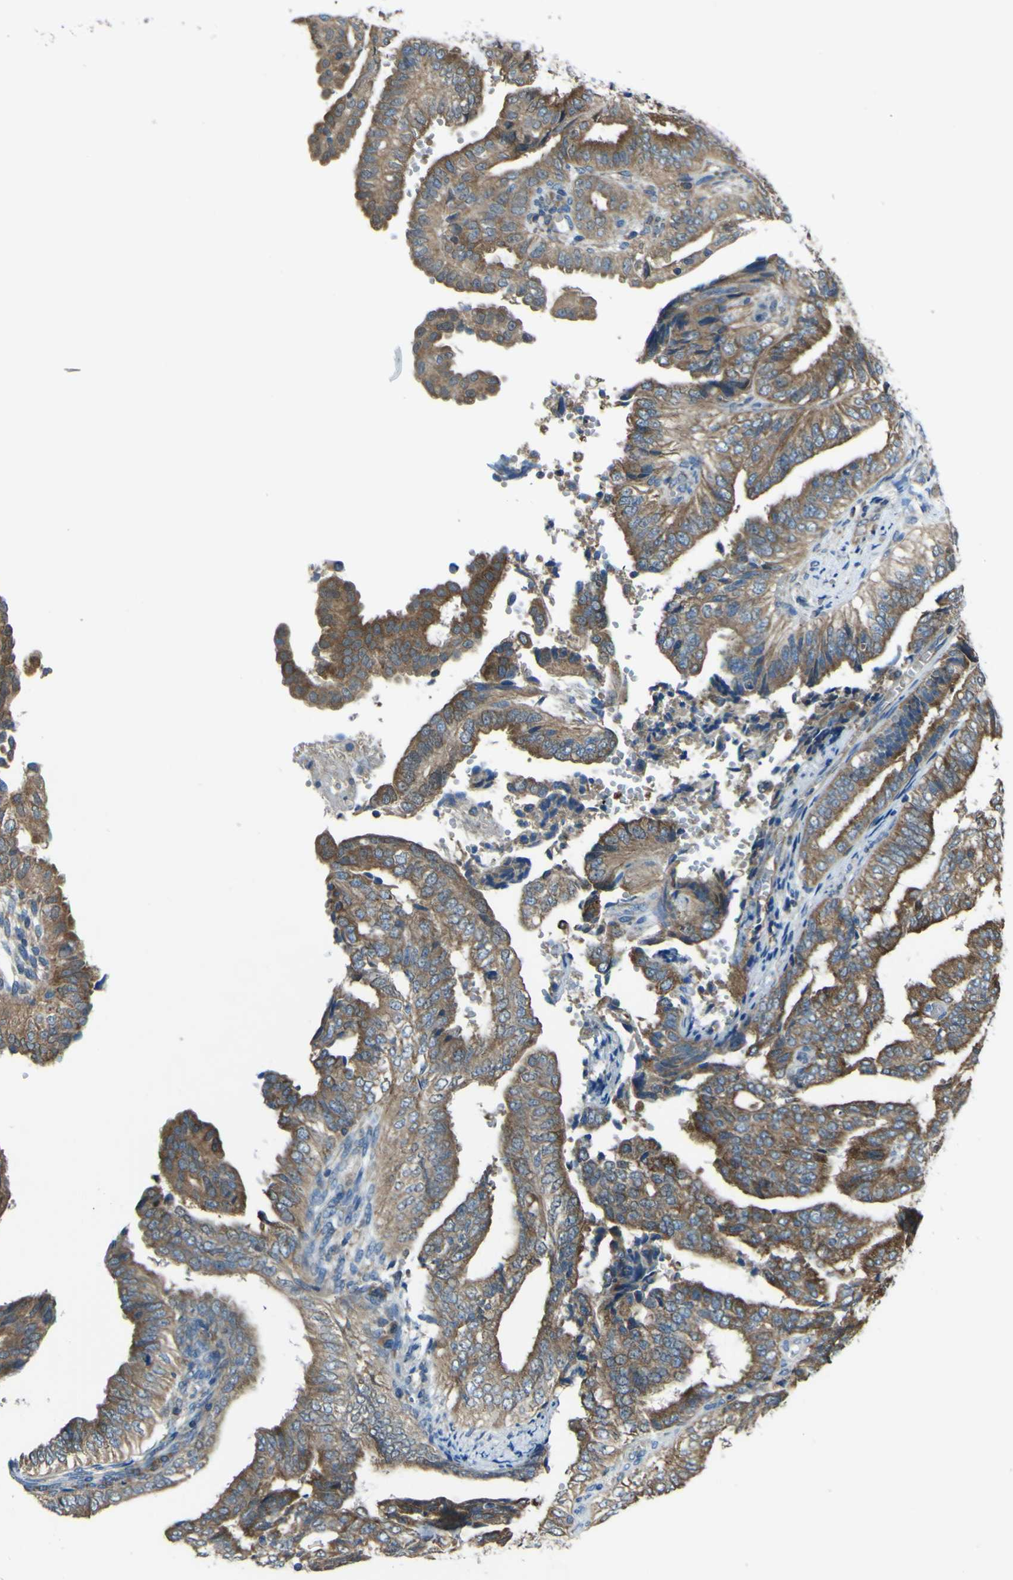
{"staining": {"intensity": "moderate", "quantity": ">75%", "location": "cytoplasmic/membranous"}, "tissue": "endometrial cancer", "cell_type": "Tumor cells", "image_type": "cancer", "snomed": [{"axis": "morphology", "description": "Adenocarcinoma, NOS"}, {"axis": "topography", "description": "Endometrium"}], "caption": "A photomicrograph of human endometrial cancer (adenocarcinoma) stained for a protein shows moderate cytoplasmic/membranous brown staining in tumor cells. The staining was performed using DAB to visualize the protein expression in brown, while the nuclei were stained in blue with hematoxylin (Magnification: 20x).", "gene": "STIM1", "patient": {"sex": "female", "age": 58}}